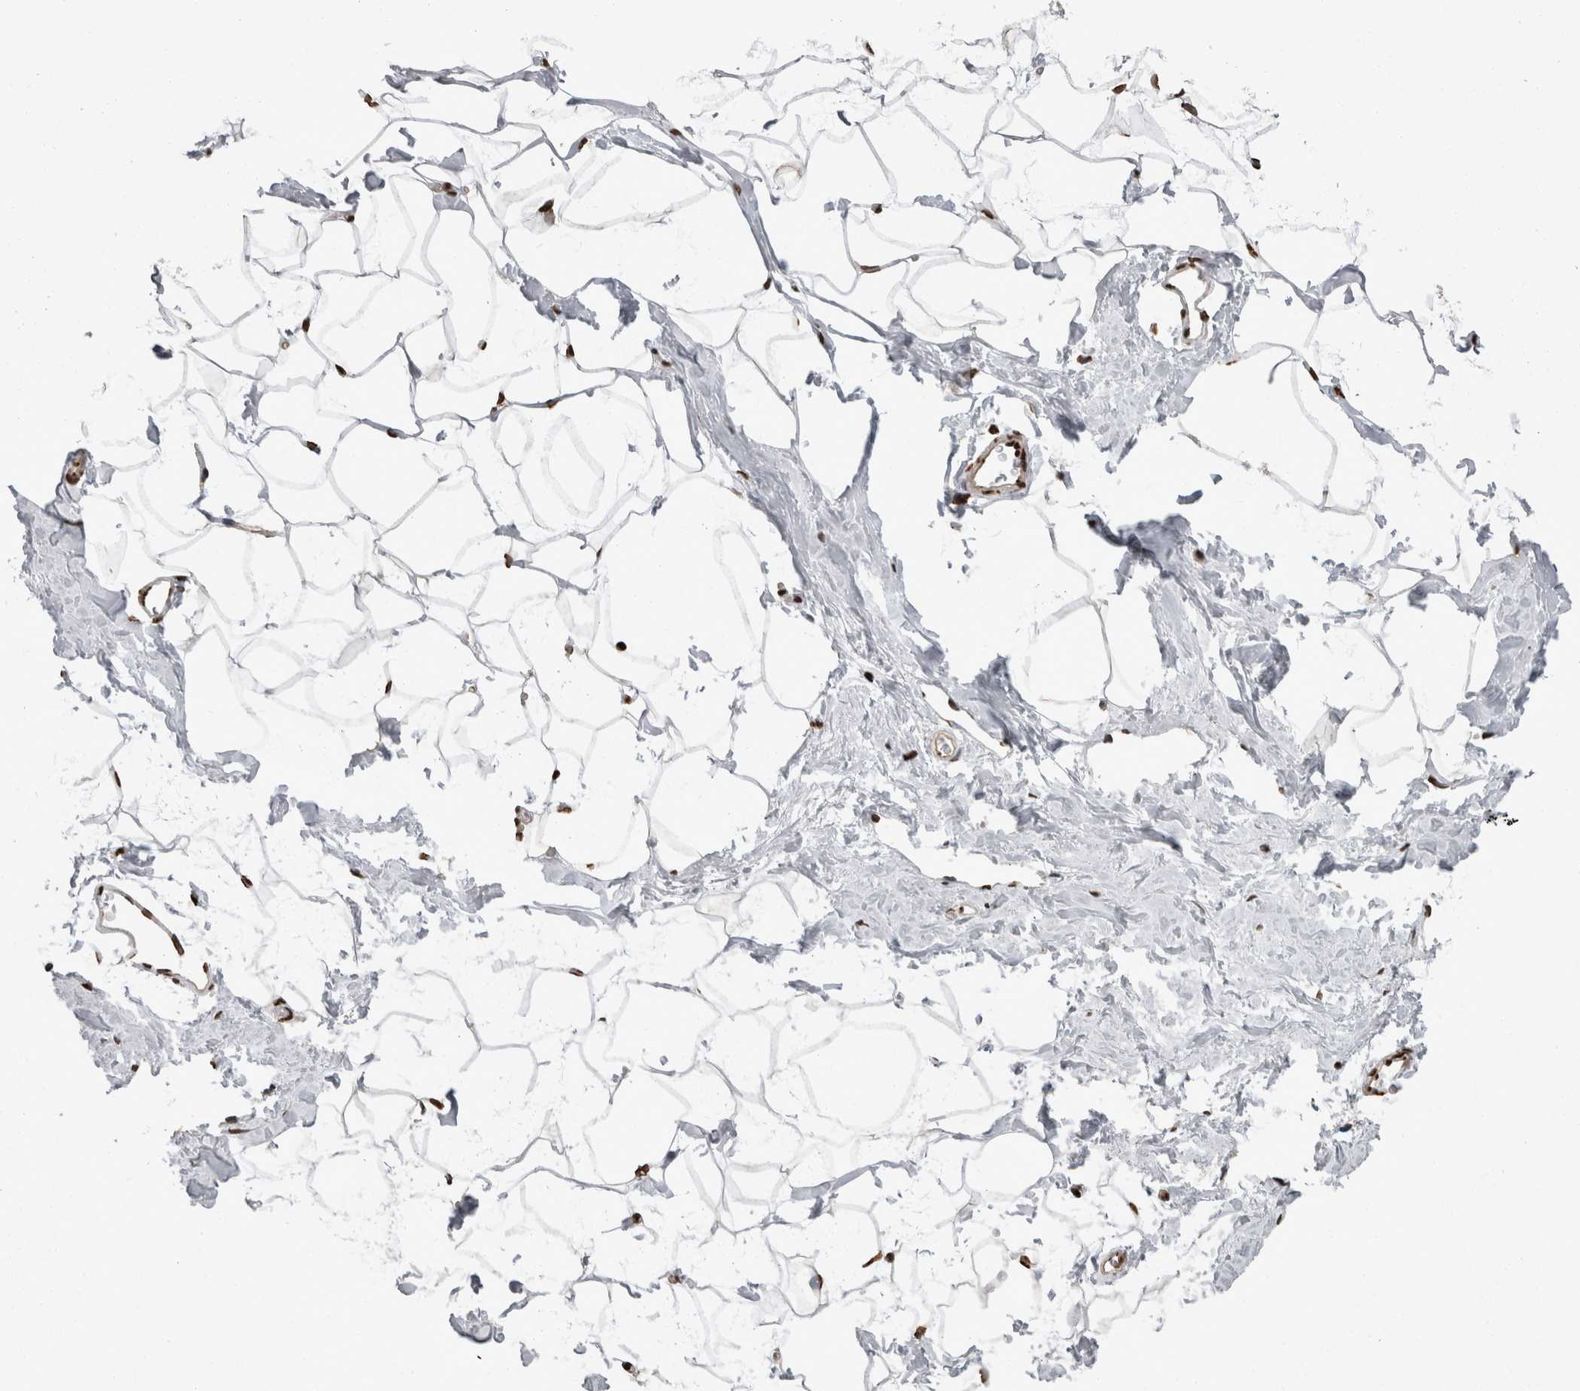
{"staining": {"intensity": "strong", "quantity": ">75%", "location": "nuclear"}, "tissue": "adipose tissue", "cell_type": "Adipocytes", "image_type": "normal", "snomed": [{"axis": "morphology", "description": "Normal tissue, NOS"}, {"axis": "morphology", "description": "Fibrosis, NOS"}, {"axis": "topography", "description": "Breast"}, {"axis": "topography", "description": "Adipose tissue"}], "caption": "The histopathology image shows staining of unremarkable adipose tissue, revealing strong nuclear protein positivity (brown color) within adipocytes.", "gene": "HNRNPM", "patient": {"sex": "female", "age": 39}}